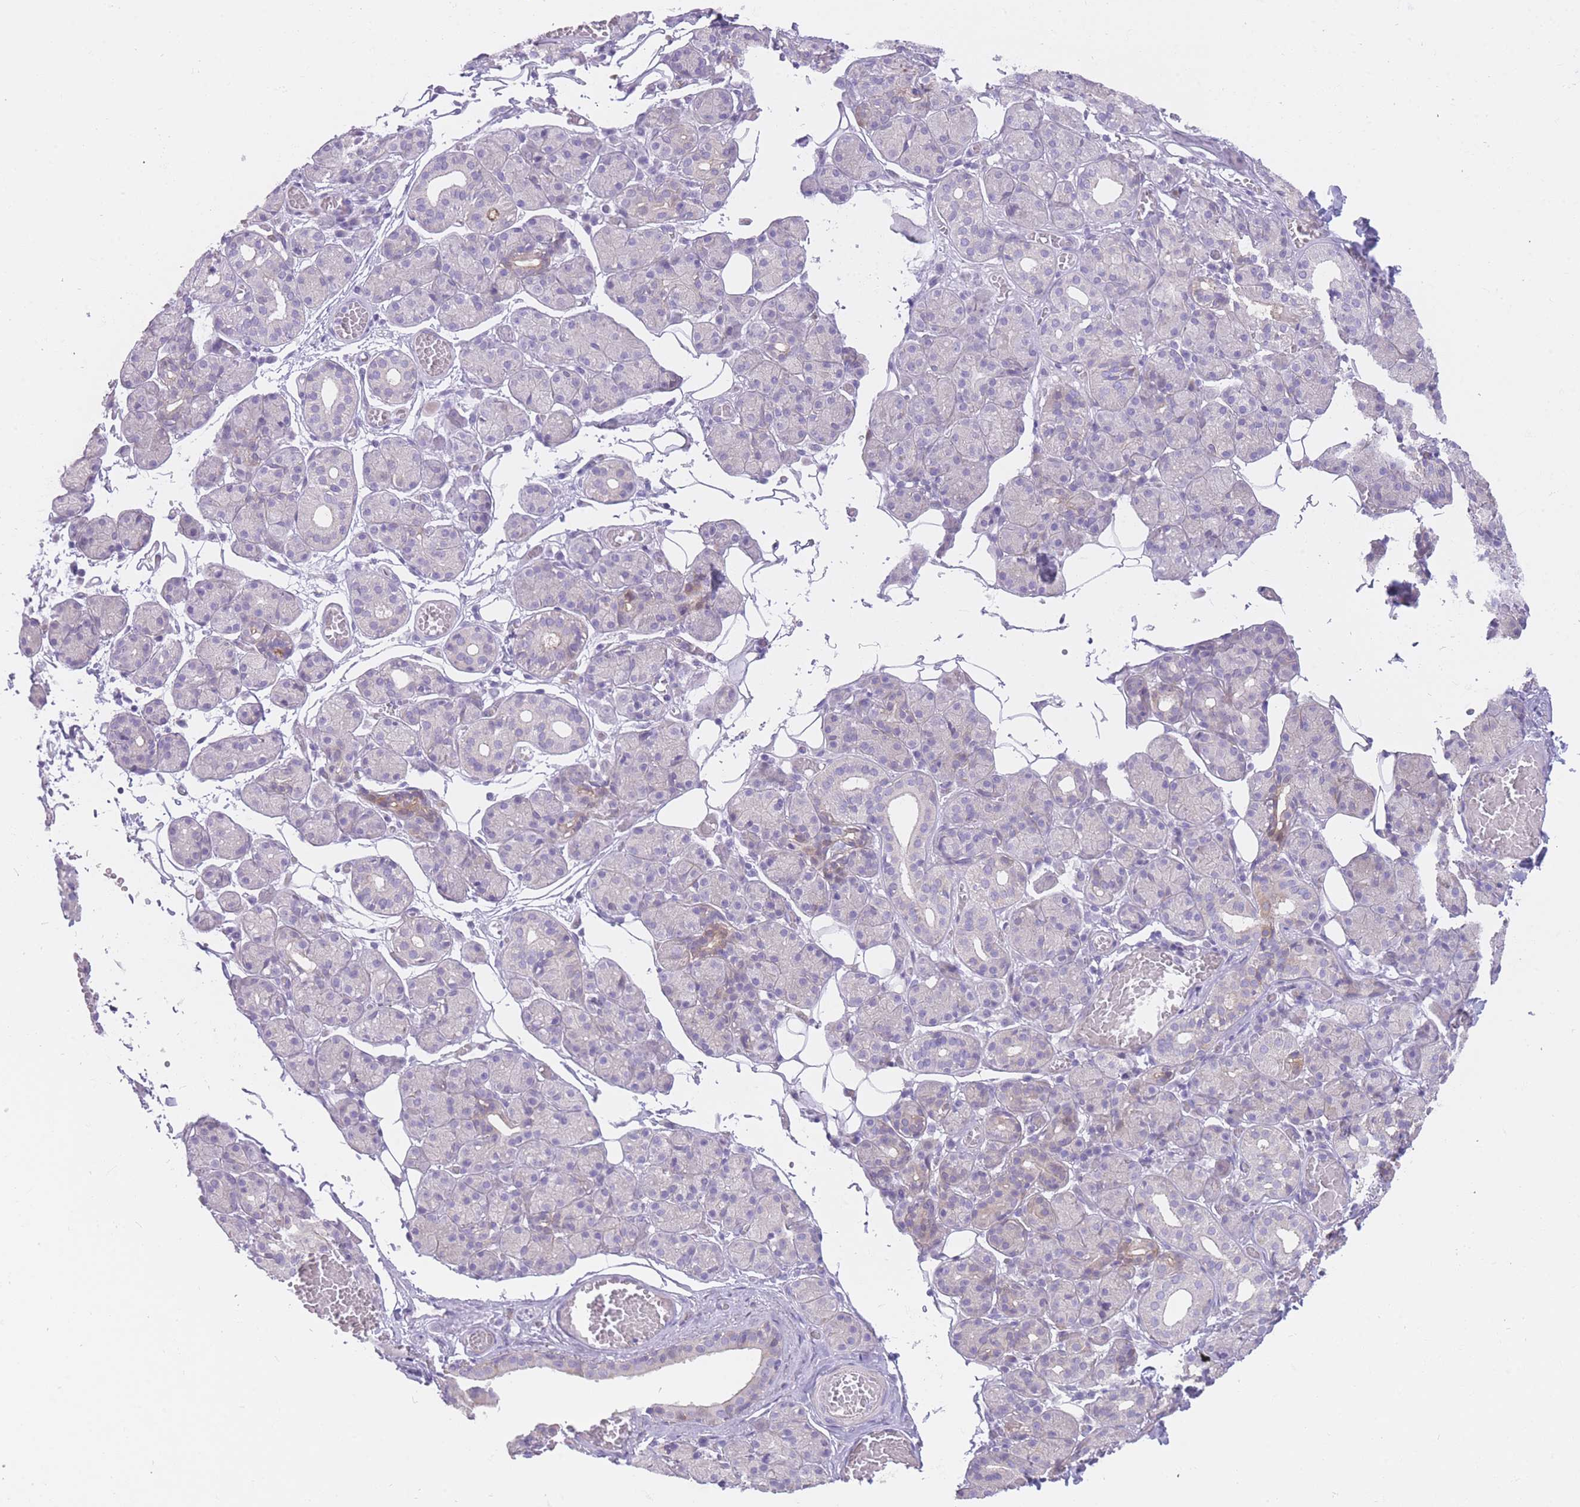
{"staining": {"intensity": "negative", "quantity": "none", "location": "none"}, "tissue": "salivary gland", "cell_type": "Glandular cells", "image_type": "normal", "snomed": [{"axis": "morphology", "description": "Normal tissue, NOS"}, {"axis": "topography", "description": "Salivary gland"}], "caption": "An immunohistochemistry (IHC) photomicrograph of normal salivary gland is shown. There is no staining in glandular cells of salivary gland.", "gene": "IMPG1", "patient": {"sex": "male", "age": 63}}